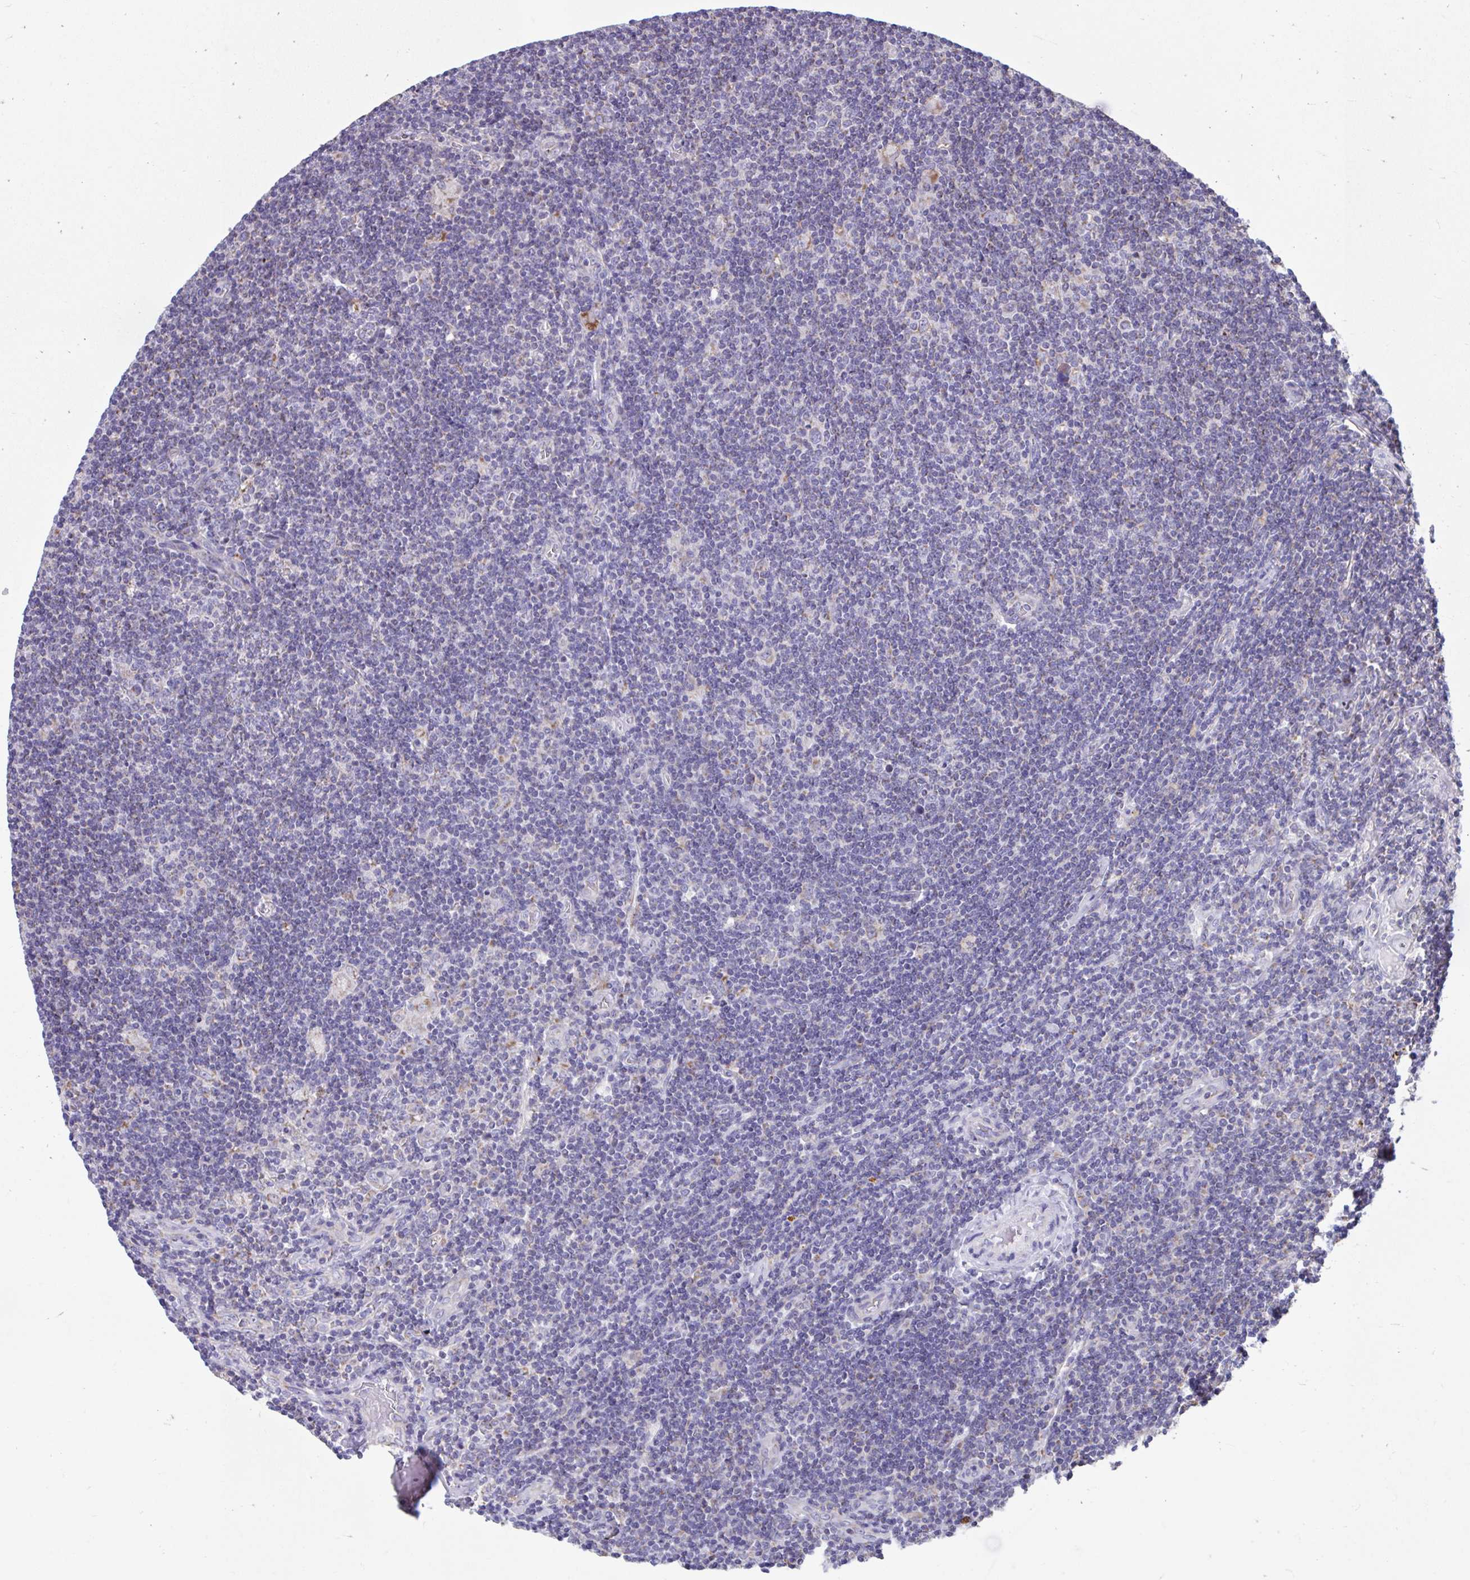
{"staining": {"intensity": "negative", "quantity": "none", "location": "none"}, "tissue": "lymphoma", "cell_type": "Tumor cells", "image_type": "cancer", "snomed": [{"axis": "morphology", "description": "Hodgkin's disease, NOS"}, {"axis": "topography", "description": "Lymph node"}], "caption": "Lymphoma stained for a protein using immunohistochemistry (IHC) shows no expression tumor cells.", "gene": "LINGO4", "patient": {"sex": "male", "age": 40}}